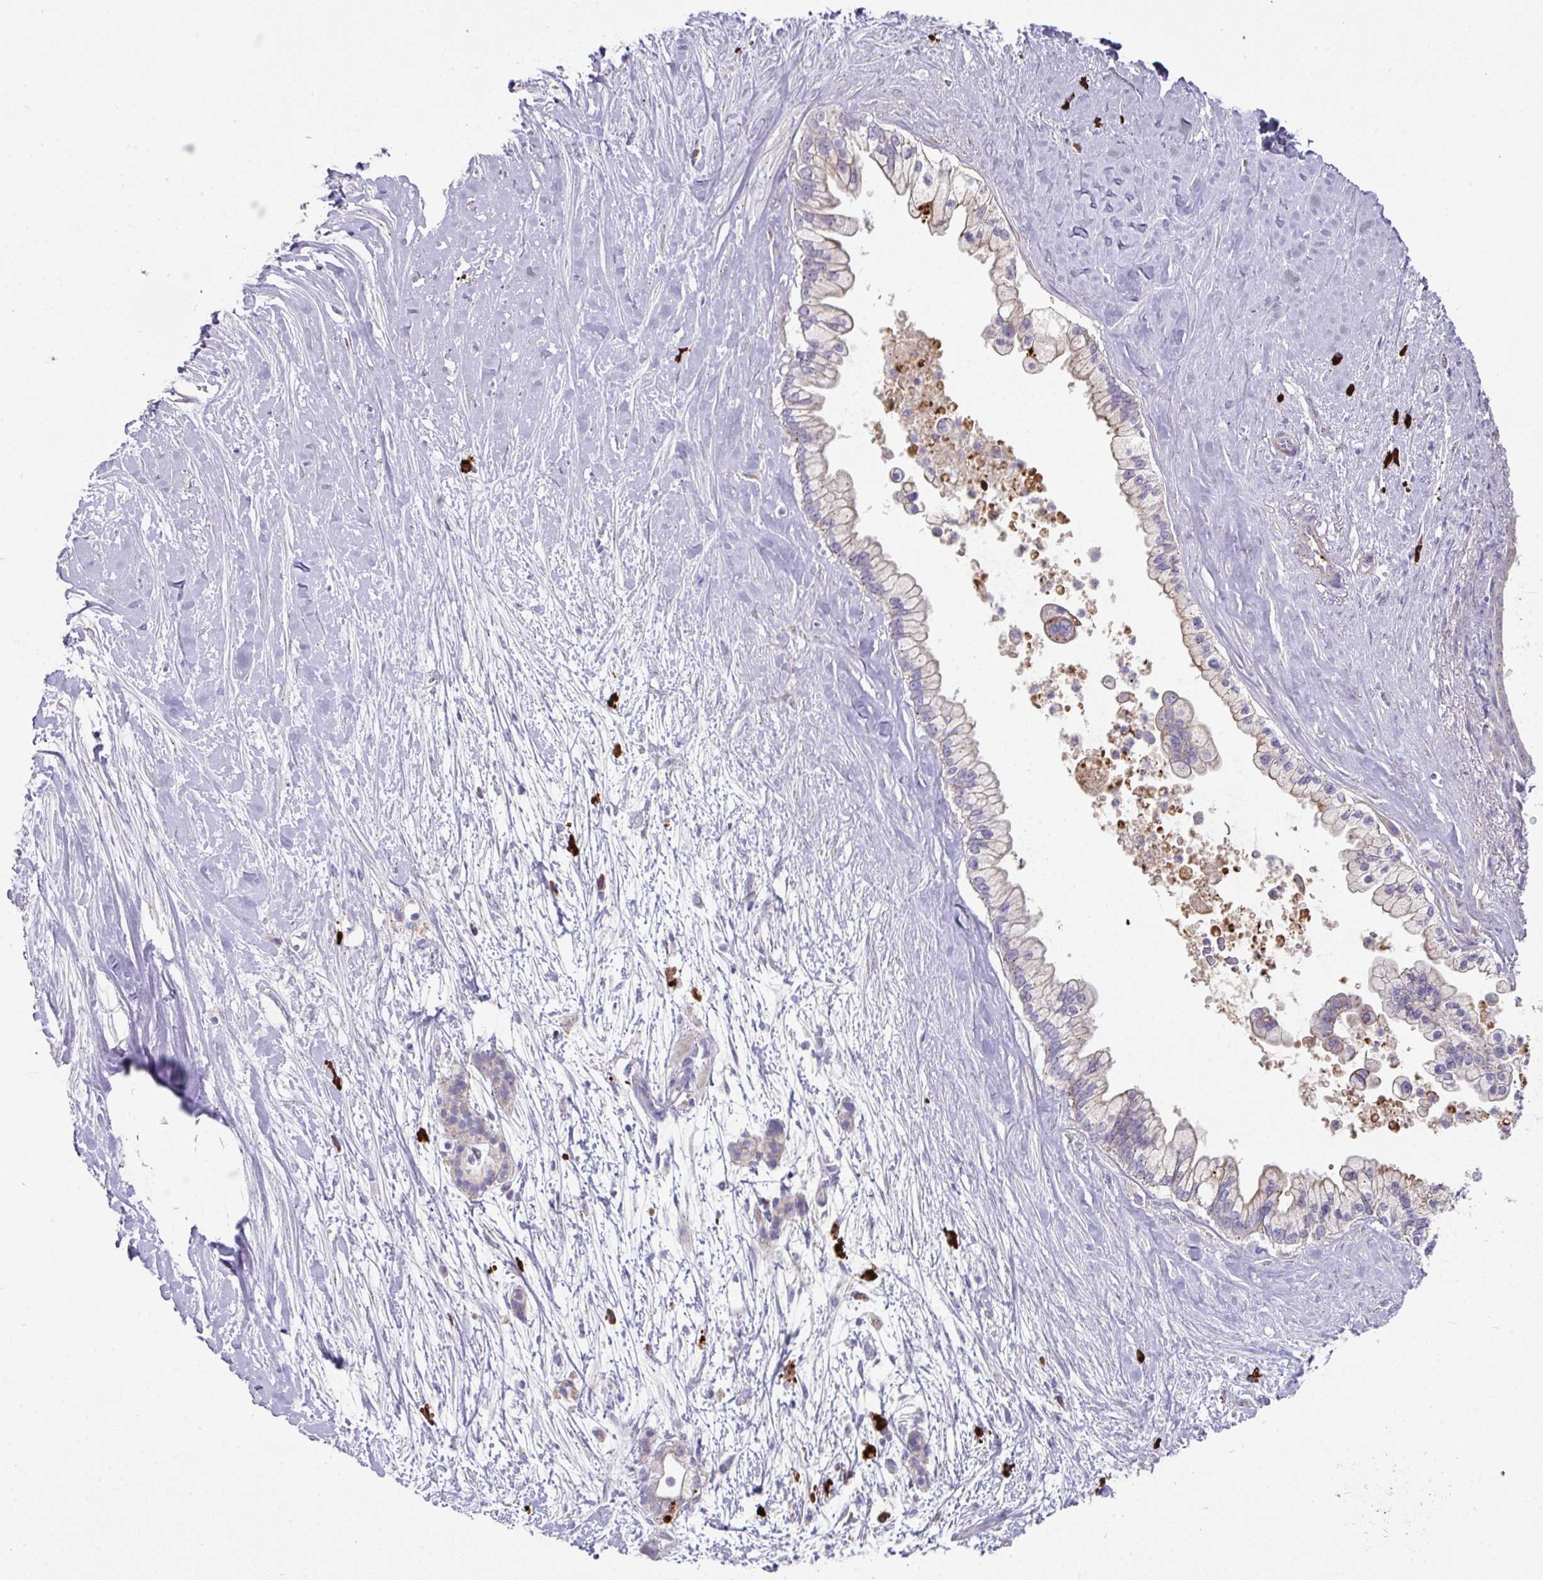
{"staining": {"intensity": "weak", "quantity": "25%-75%", "location": "cytoplasmic/membranous"}, "tissue": "pancreatic cancer", "cell_type": "Tumor cells", "image_type": "cancer", "snomed": [{"axis": "morphology", "description": "Adenocarcinoma, NOS"}, {"axis": "topography", "description": "Pancreas"}], "caption": "Weak cytoplasmic/membranous protein expression is appreciated in approximately 25%-75% of tumor cells in pancreatic adenocarcinoma.", "gene": "IL4R", "patient": {"sex": "female", "age": 69}}